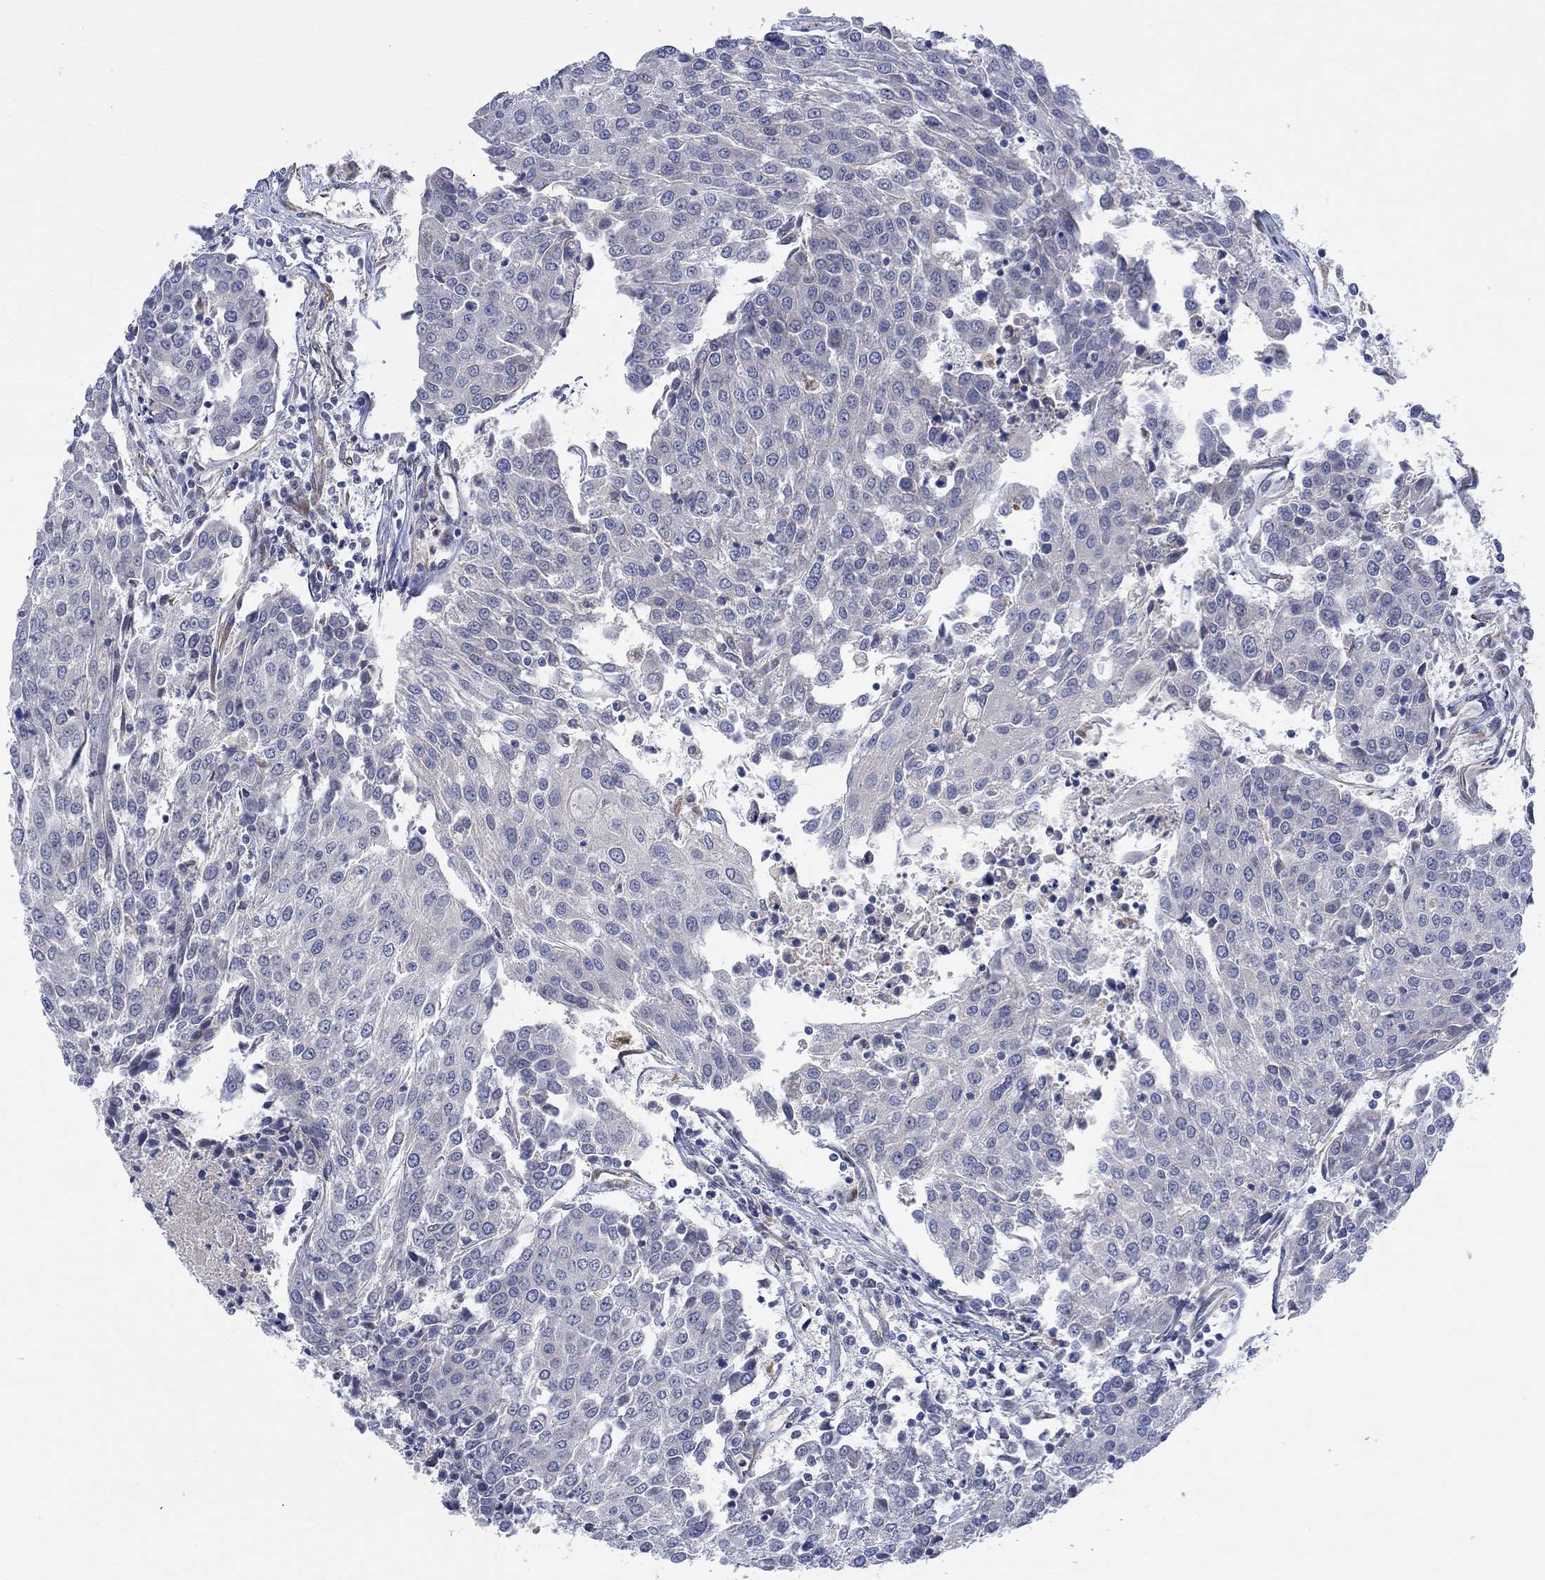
{"staining": {"intensity": "negative", "quantity": "none", "location": "none"}, "tissue": "urothelial cancer", "cell_type": "Tumor cells", "image_type": "cancer", "snomed": [{"axis": "morphology", "description": "Urothelial carcinoma, High grade"}, {"axis": "topography", "description": "Urinary bladder"}], "caption": "Immunohistochemical staining of high-grade urothelial carcinoma demonstrates no significant staining in tumor cells.", "gene": "CAMK1D", "patient": {"sex": "female", "age": 85}}